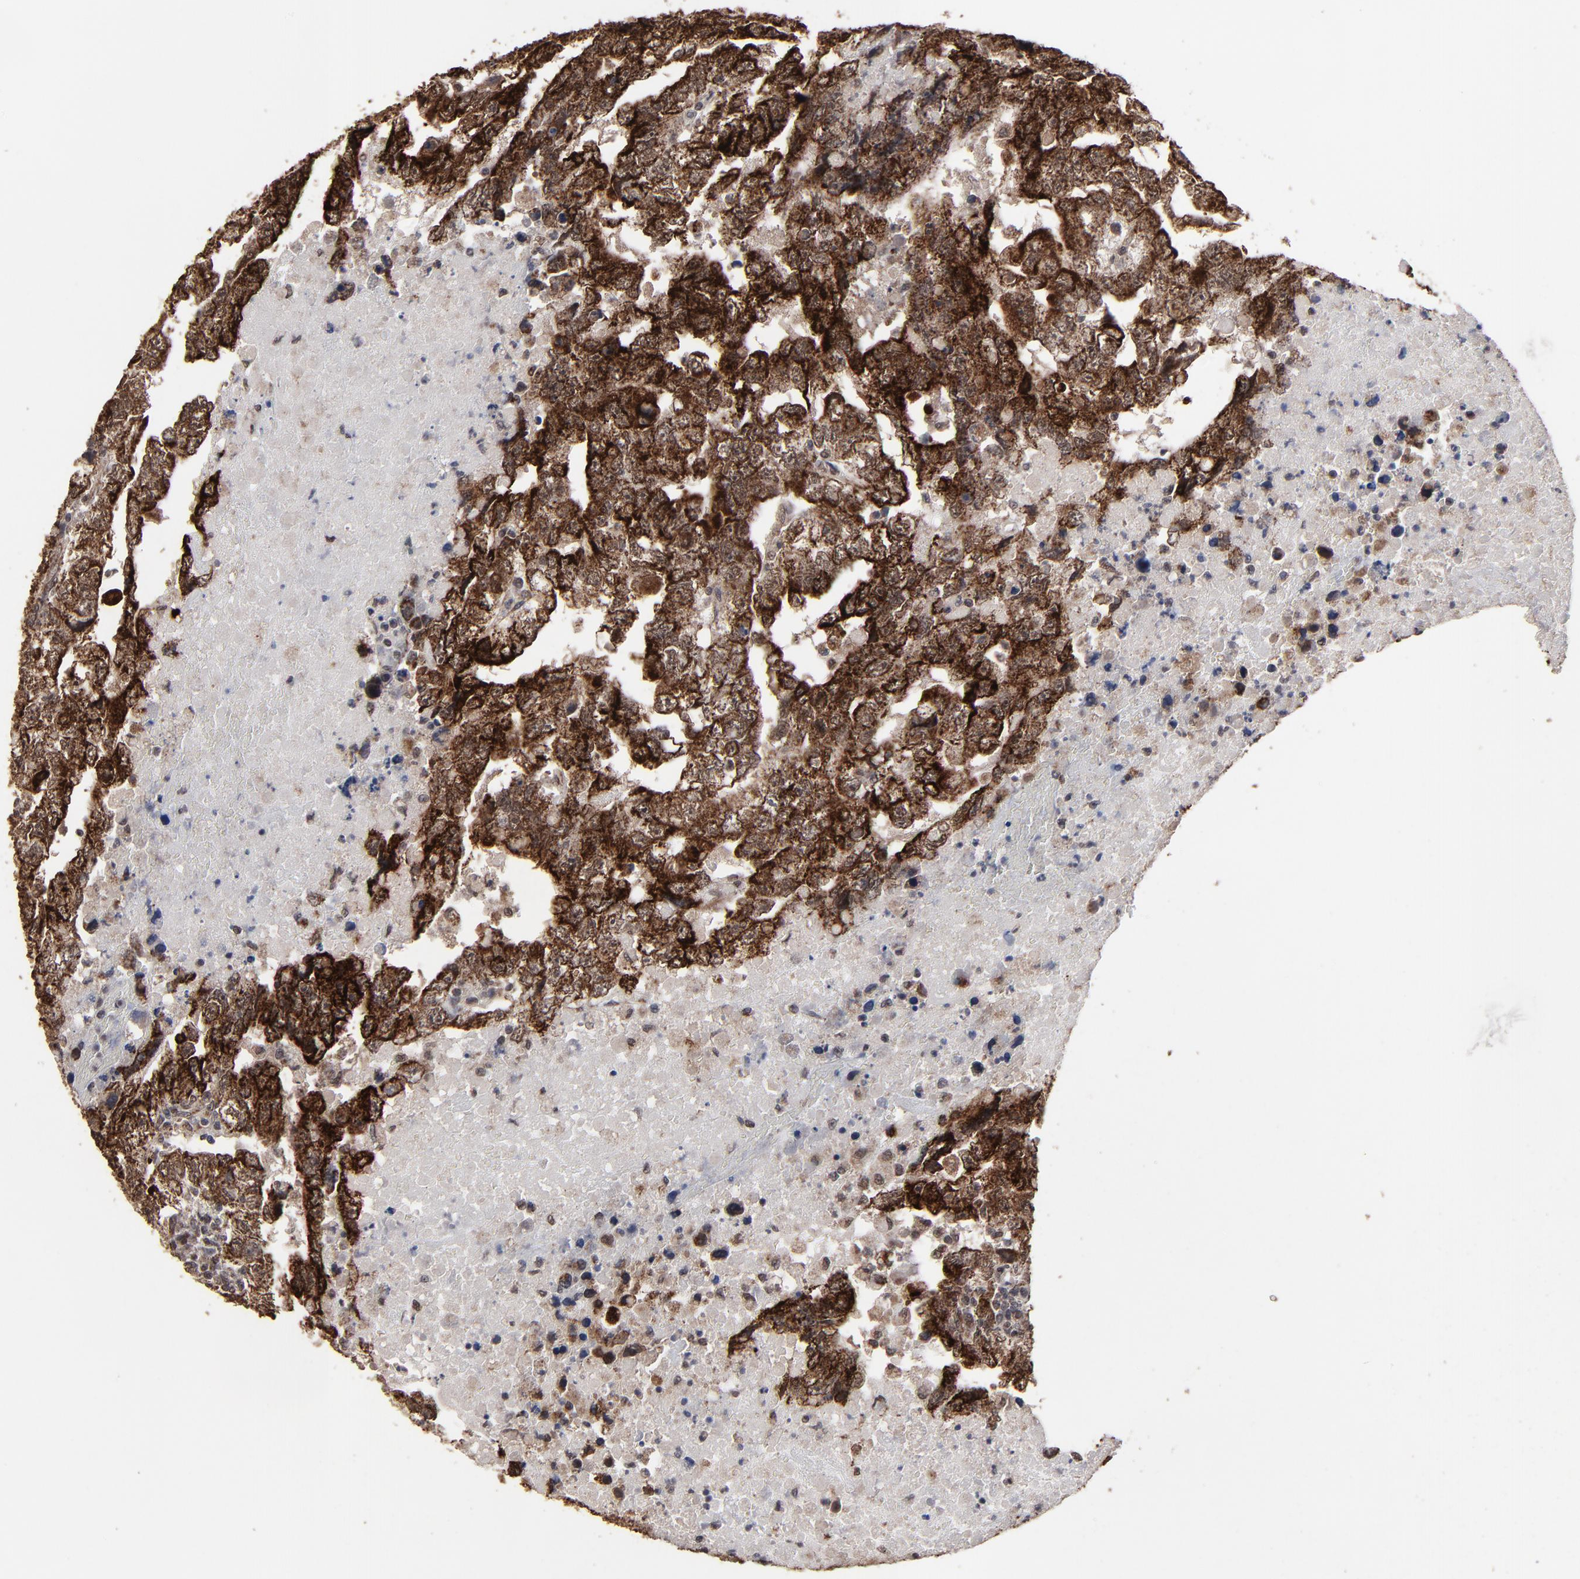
{"staining": {"intensity": "strong", "quantity": ">75%", "location": "cytoplasmic/membranous"}, "tissue": "testis cancer", "cell_type": "Tumor cells", "image_type": "cancer", "snomed": [{"axis": "morphology", "description": "Carcinoma, Embryonal, NOS"}, {"axis": "topography", "description": "Testis"}], "caption": "Testis cancer (embryonal carcinoma) stained with DAB immunohistochemistry exhibits high levels of strong cytoplasmic/membranous staining in approximately >75% of tumor cells. Using DAB (brown) and hematoxylin (blue) stains, captured at high magnification using brightfield microscopy.", "gene": "BNIP3", "patient": {"sex": "male", "age": 36}}